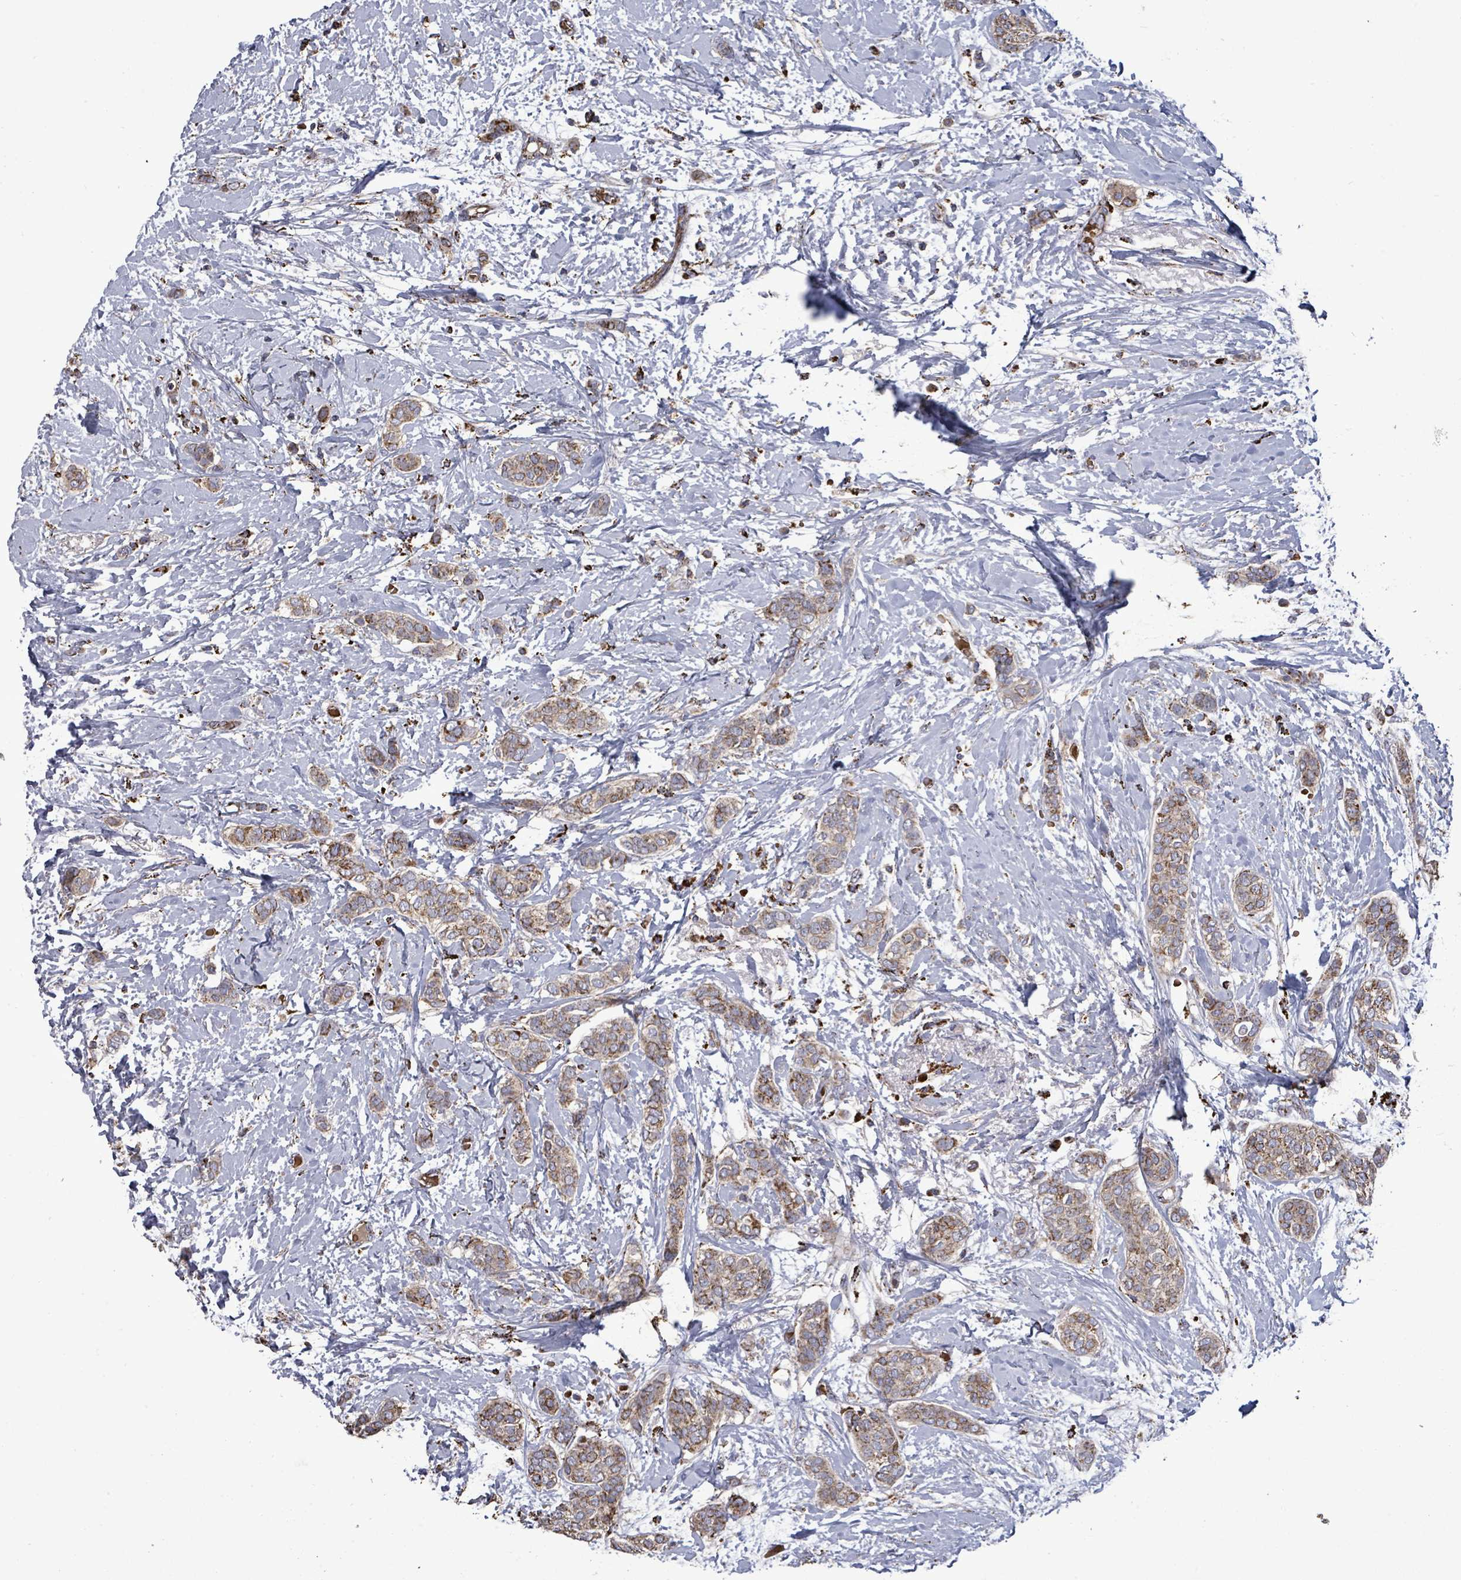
{"staining": {"intensity": "moderate", "quantity": "25%-75%", "location": "cytoplasmic/membranous"}, "tissue": "breast cancer", "cell_type": "Tumor cells", "image_type": "cancer", "snomed": [{"axis": "morphology", "description": "Duct carcinoma"}, {"axis": "topography", "description": "Breast"}], "caption": "Protein staining of breast cancer (infiltrating ductal carcinoma) tissue displays moderate cytoplasmic/membranous staining in approximately 25%-75% of tumor cells.", "gene": "MTMR12", "patient": {"sex": "female", "age": 72}}